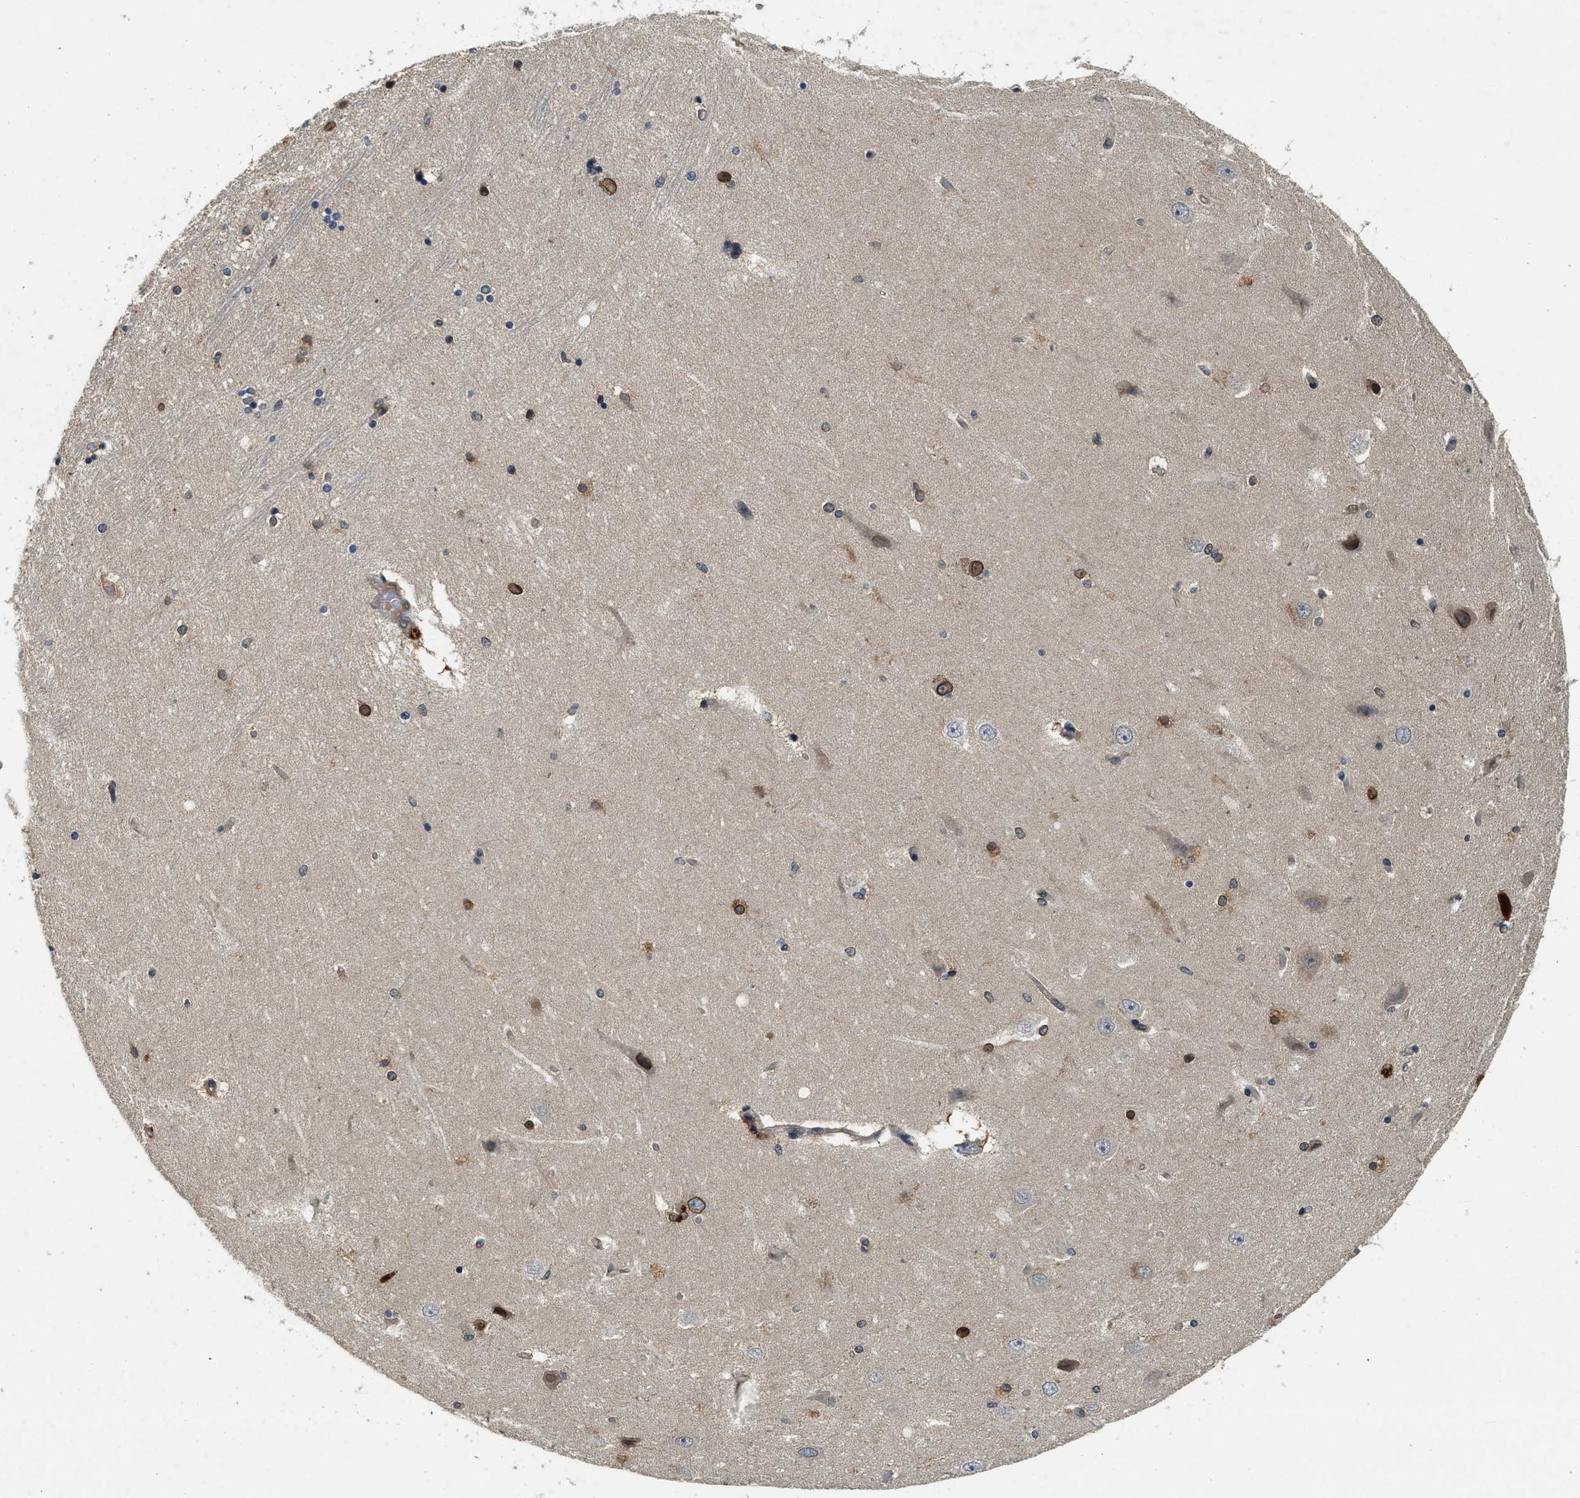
{"staining": {"intensity": "moderate", "quantity": "<25%", "location": "cytoplasmic/membranous"}, "tissue": "hippocampus", "cell_type": "Glial cells", "image_type": "normal", "snomed": [{"axis": "morphology", "description": "Normal tissue, NOS"}, {"axis": "topography", "description": "Hippocampus"}], "caption": "Protein analysis of normal hippocampus displays moderate cytoplasmic/membranous staining in about <25% of glial cells. The staining was performed using DAB to visualize the protein expression in brown, while the nuclei were stained in blue with hematoxylin (Magnification: 20x).", "gene": "GMPPB", "patient": {"sex": "female", "age": 54}}